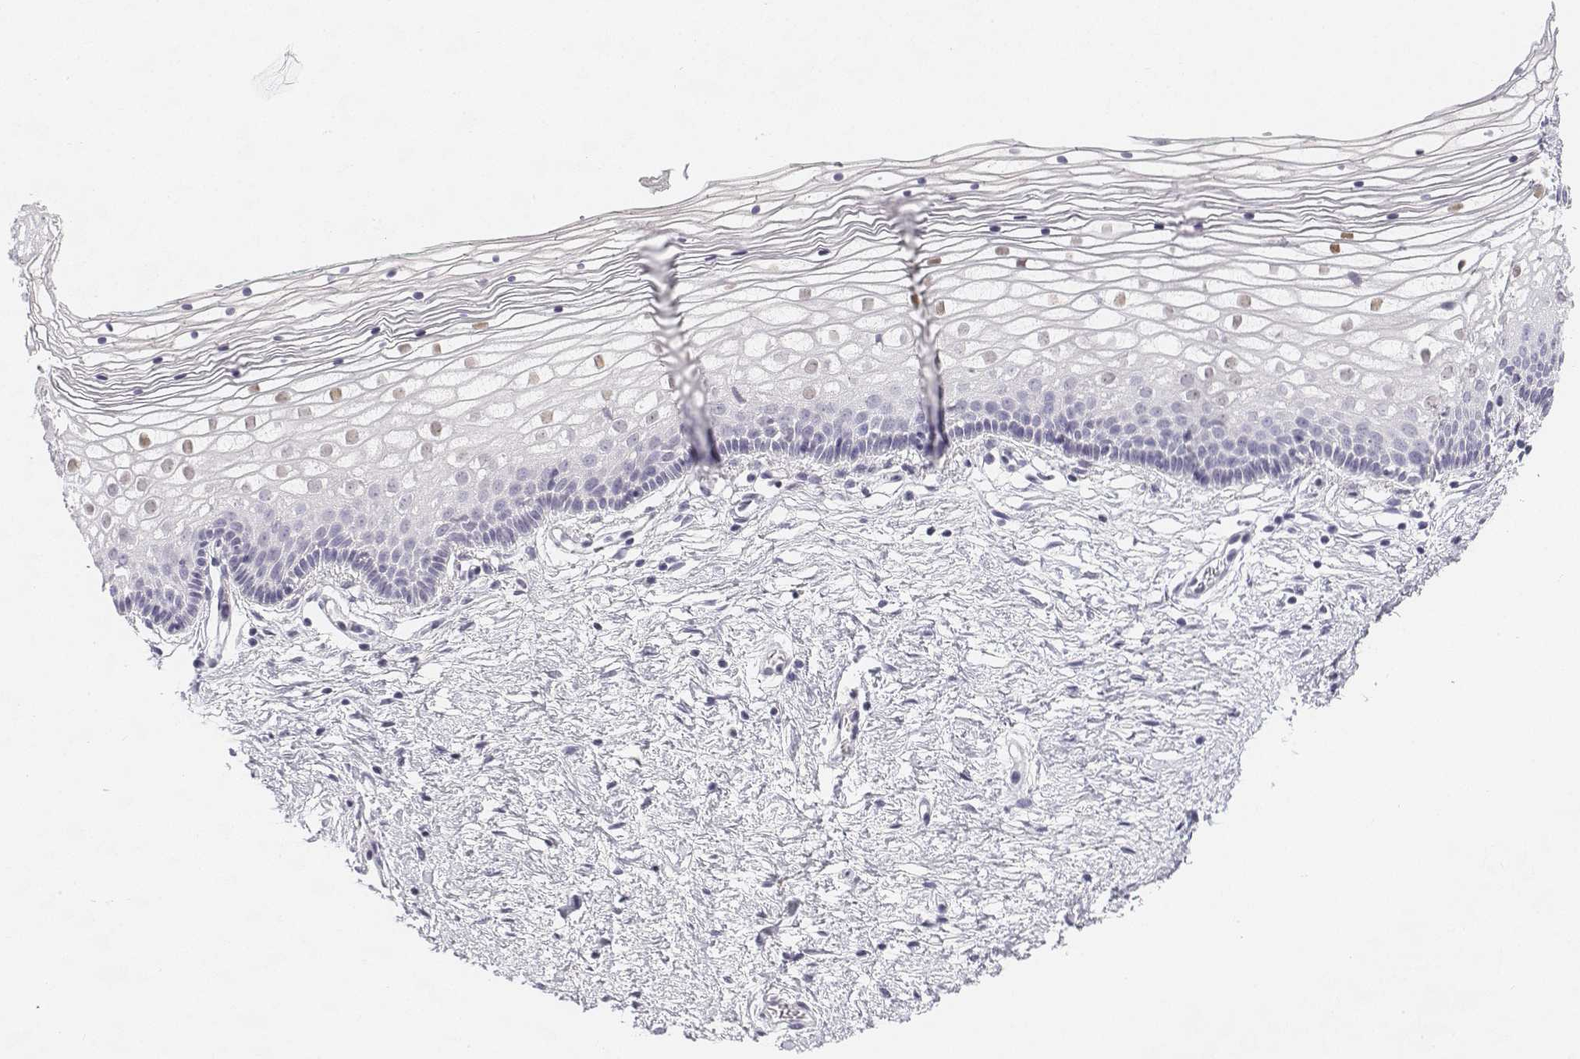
{"staining": {"intensity": "negative", "quantity": "none", "location": "none"}, "tissue": "vagina", "cell_type": "Squamous epithelial cells", "image_type": "normal", "snomed": [{"axis": "morphology", "description": "Normal tissue, NOS"}, {"axis": "topography", "description": "Vagina"}], "caption": "Immunohistochemistry (IHC) image of unremarkable vagina: vagina stained with DAB displays no significant protein positivity in squamous epithelial cells.", "gene": "UCN2", "patient": {"sex": "female", "age": 36}}